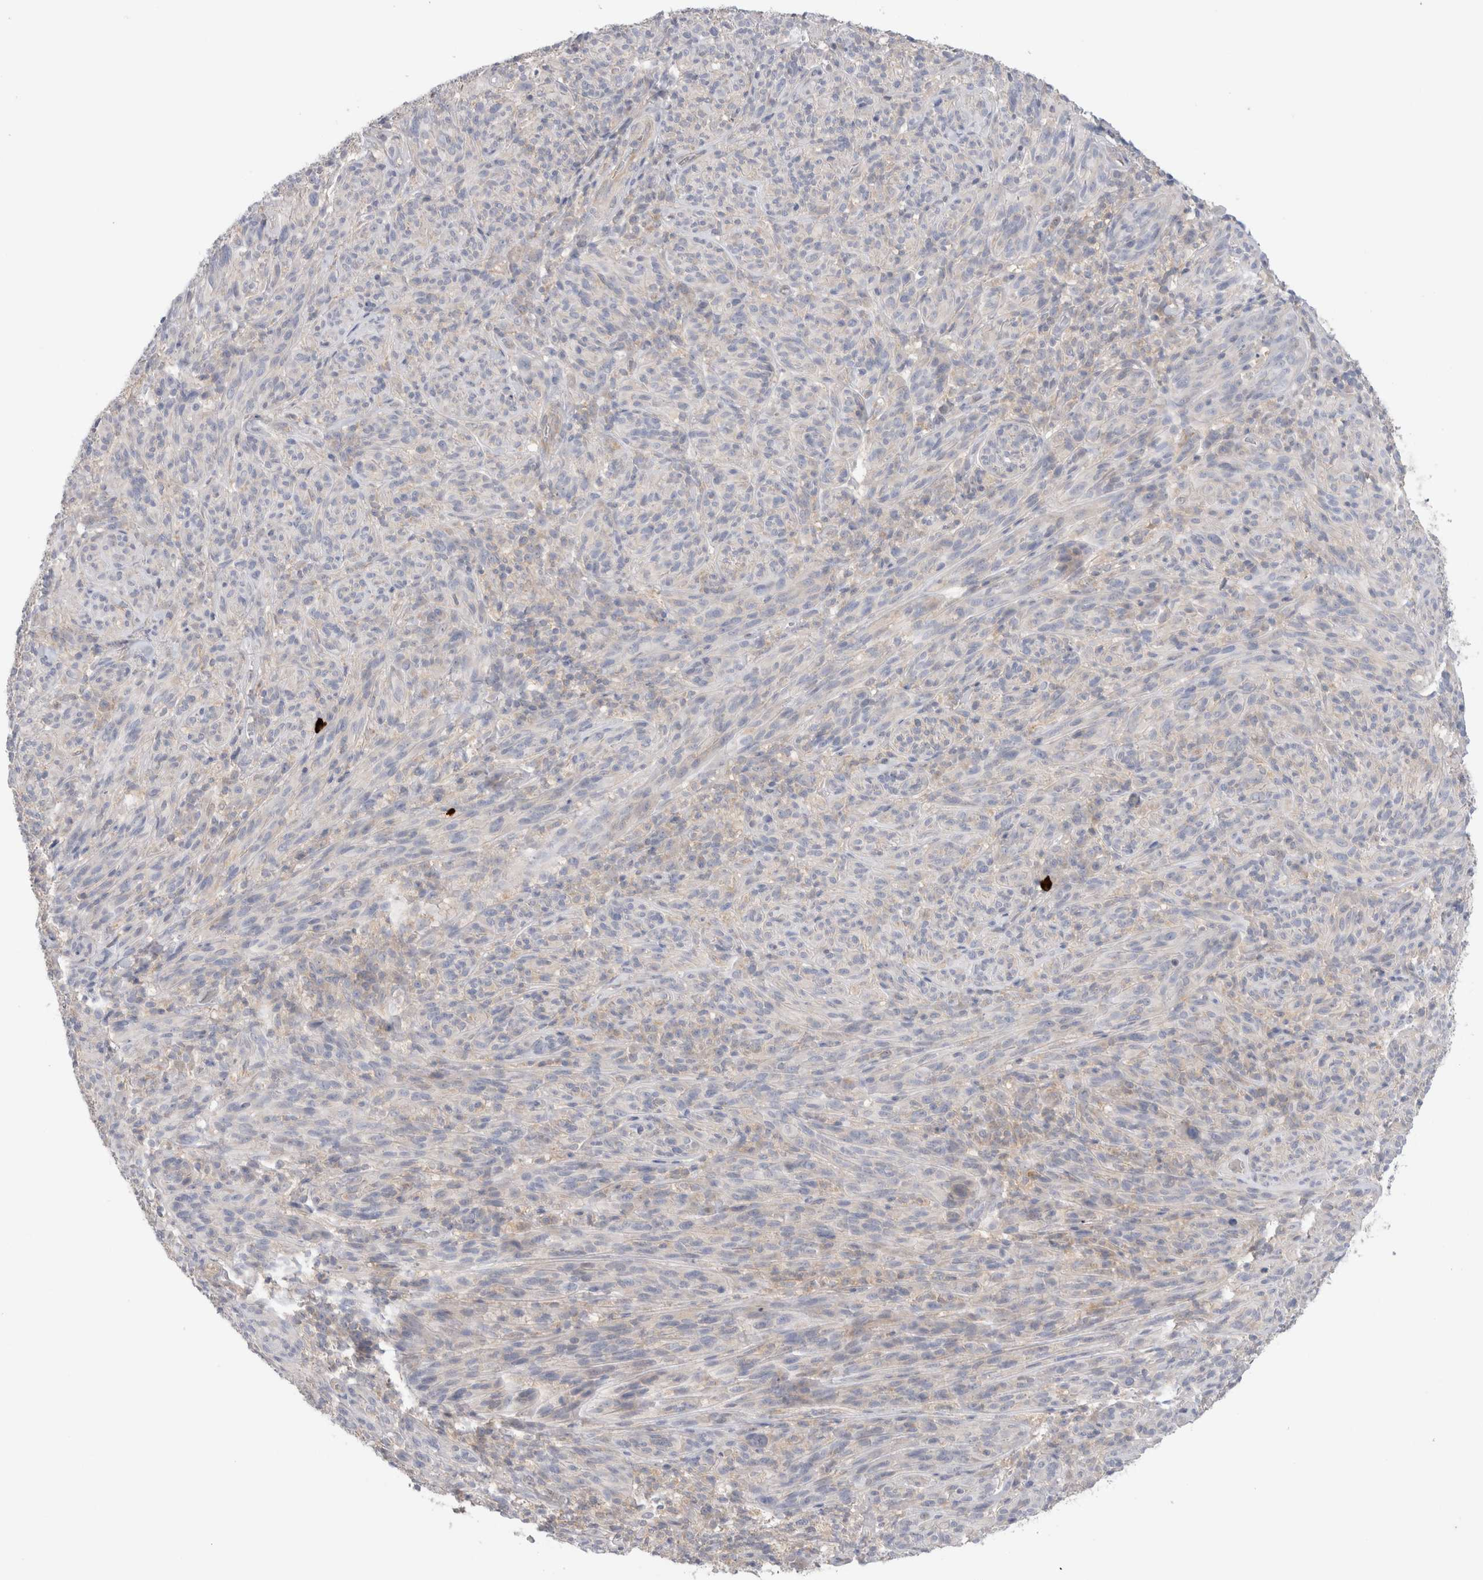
{"staining": {"intensity": "negative", "quantity": "none", "location": "none"}, "tissue": "melanoma", "cell_type": "Tumor cells", "image_type": "cancer", "snomed": [{"axis": "morphology", "description": "Malignant melanoma, NOS"}, {"axis": "topography", "description": "Skin of head"}], "caption": "DAB (3,3'-diaminobenzidine) immunohistochemical staining of malignant melanoma exhibits no significant staining in tumor cells.", "gene": "NDOR1", "patient": {"sex": "male", "age": 96}}